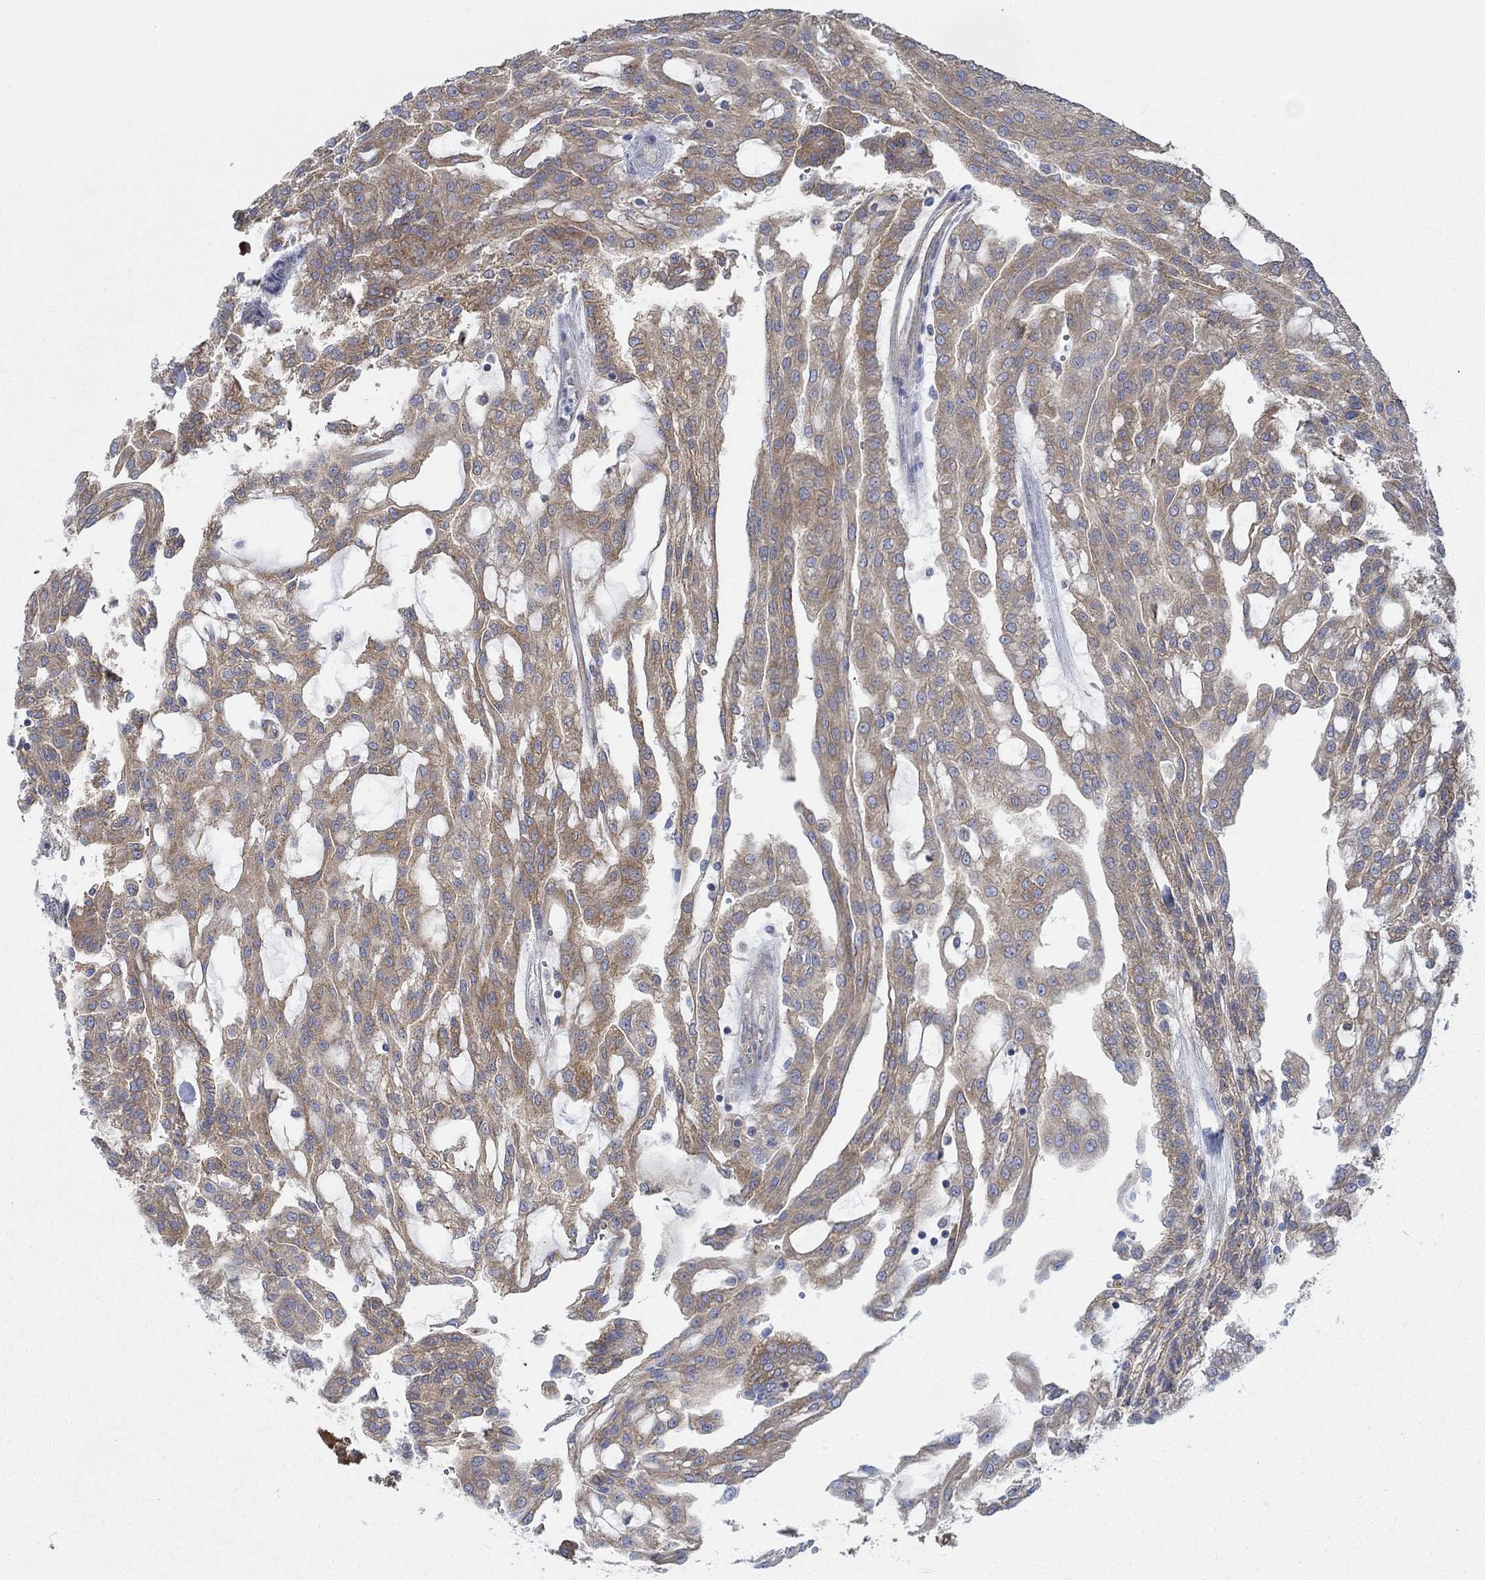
{"staining": {"intensity": "moderate", "quantity": ">75%", "location": "cytoplasmic/membranous"}, "tissue": "renal cancer", "cell_type": "Tumor cells", "image_type": "cancer", "snomed": [{"axis": "morphology", "description": "Adenocarcinoma, NOS"}, {"axis": "topography", "description": "Kidney"}], "caption": "Immunohistochemistry (IHC) staining of renal adenocarcinoma, which displays medium levels of moderate cytoplasmic/membranous staining in approximately >75% of tumor cells indicating moderate cytoplasmic/membranous protein expression. The staining was performed using DAB (3,3'-diaminobenzidine) (brown) for protein detection and nuclei were counterstained in hematoxylin (blue).", "gene": "SPAG9", "patient": {"sex": "male", "age": 63}}